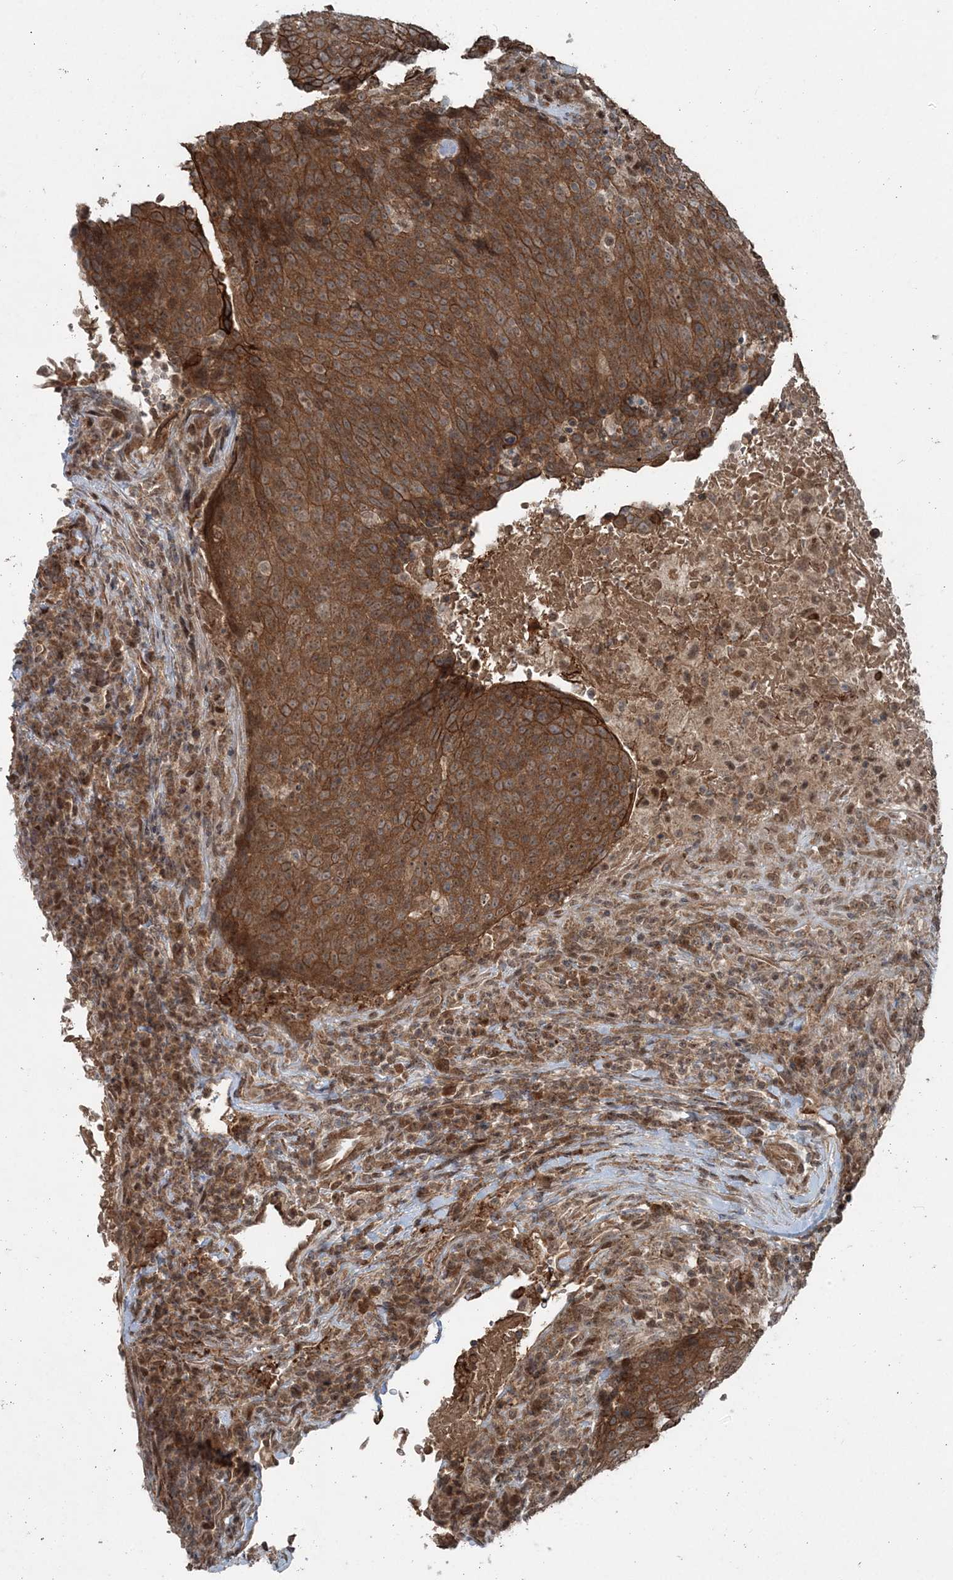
{"staining": {"intensity": "moderate", "quantity": ">75%", "location": "cytoplasmic/membranous"}, "tissue": "head and neck cancer", "cell_type": "Tumor cells", "image_type": "cancer", "snomed": [{"axis": "morphology", "description": "Squamous cell carcinoma, NOS"}, {"axis": "morphology", "description": "Squamous cell carcinoma, metastatic, NOS"}, {"axis": "topography", "description": "Lymph node"}, {"axis": "topography", "description": "Head-Neck"}], "caption": "This image reveals IHC staining of head and neck cancer (squamous cell carcinoma), with medium moderate cytoplasmic/membranous expression in about >75% of tumor cells.", "gene": "FBXL17", "patient": {"sex": "male", "age": 62}}